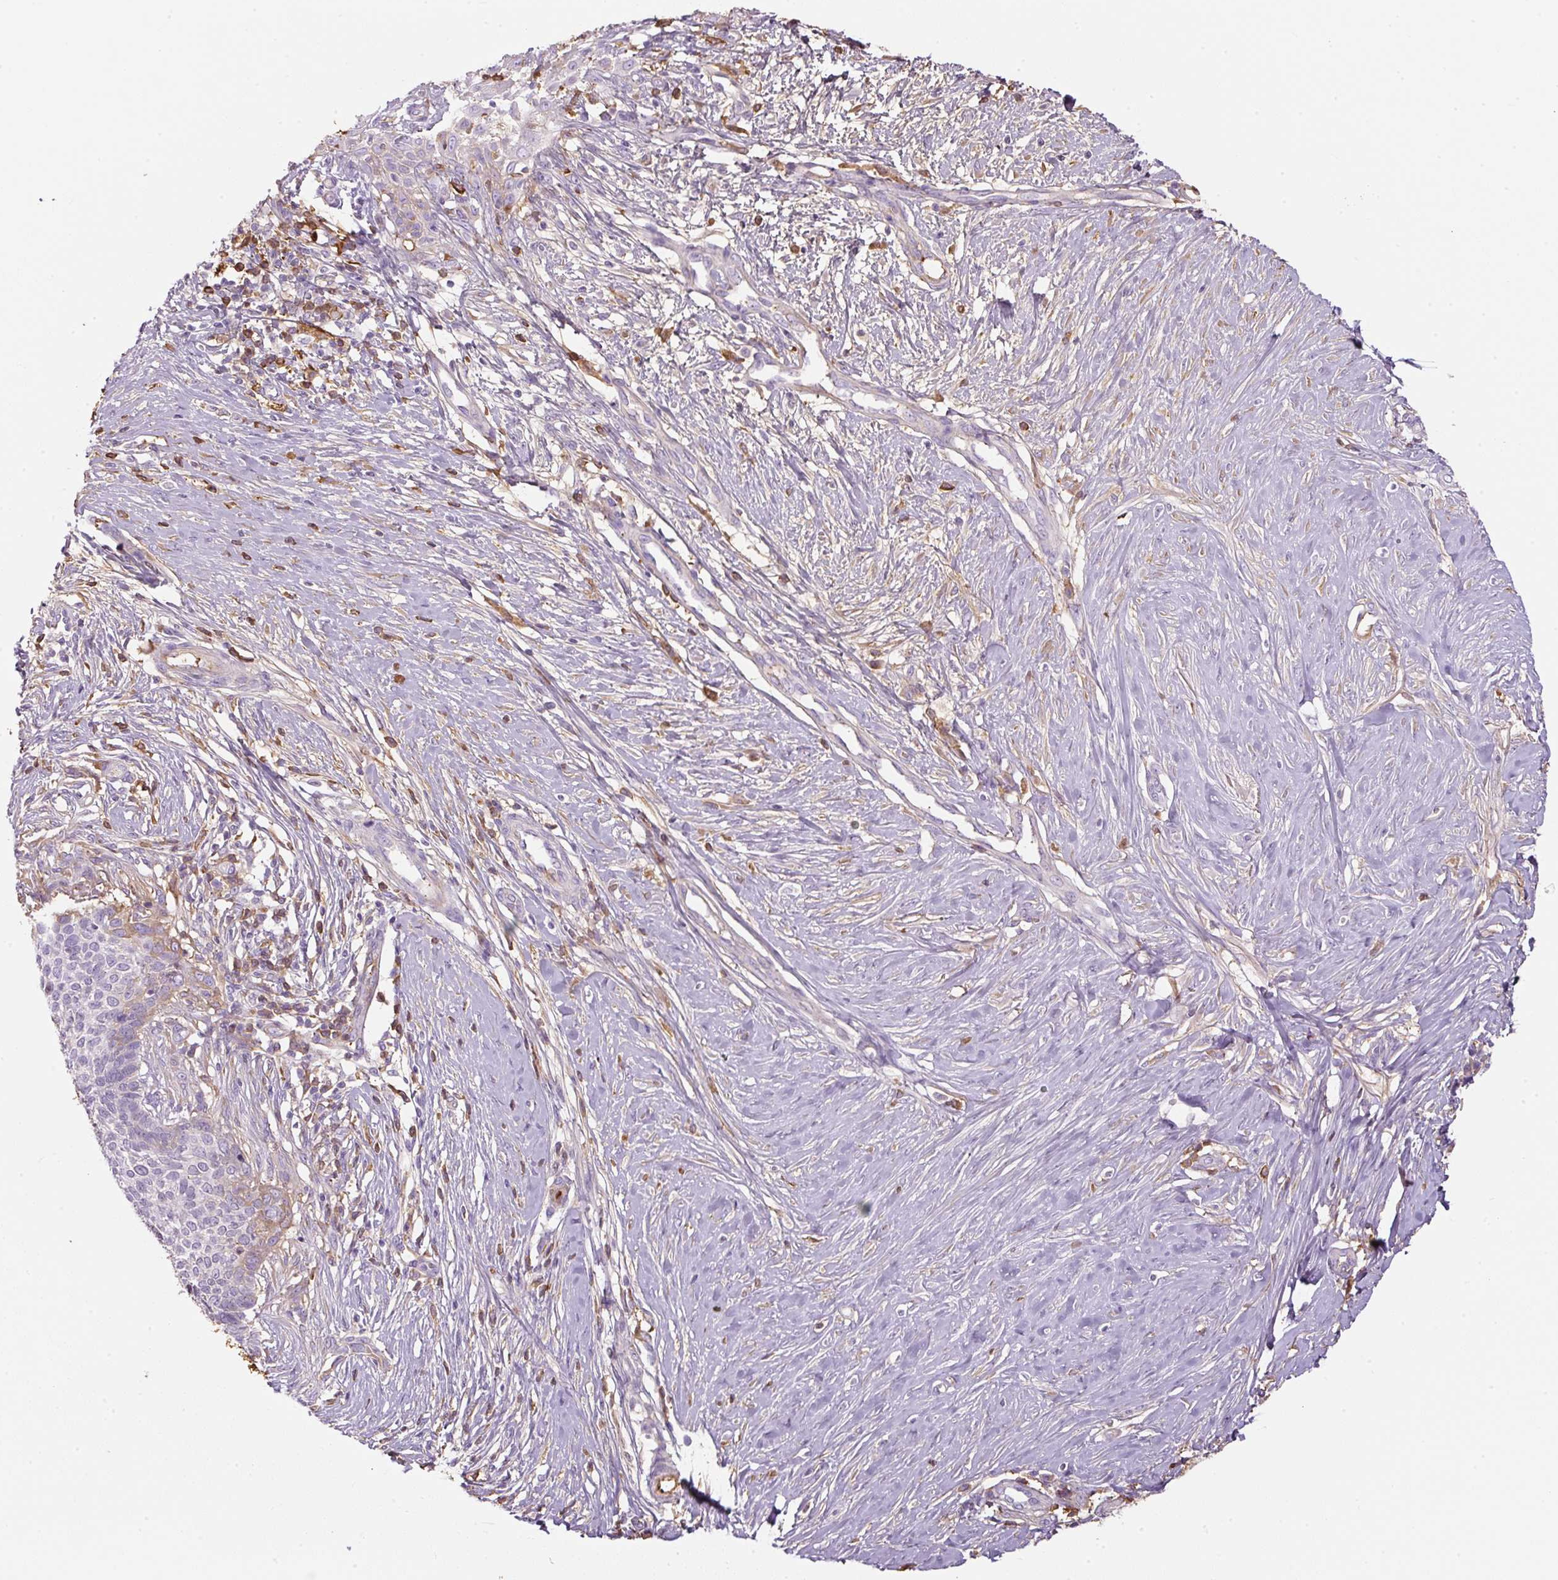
{"staining": {"intensity": "negative", "quantity": "none", "location": "none"}, "tissue": "skin cancer", "cell_type": "Tumor cells", "image_type": "cancer", "snomed": [{"axis": "morphology", "description": "Normal tissue, NOS"}, {"axis": "morphology", "description": "Basal cell carcinoma"}, {"axis": "topography", "description": "Skin"}], "caption": "Immunohistochemical staining of skin basal cell carcinoma displays no significant positivity in tumor cells.", "gene": "APOA1", "patient": {"sex": "male", "age": 50}}